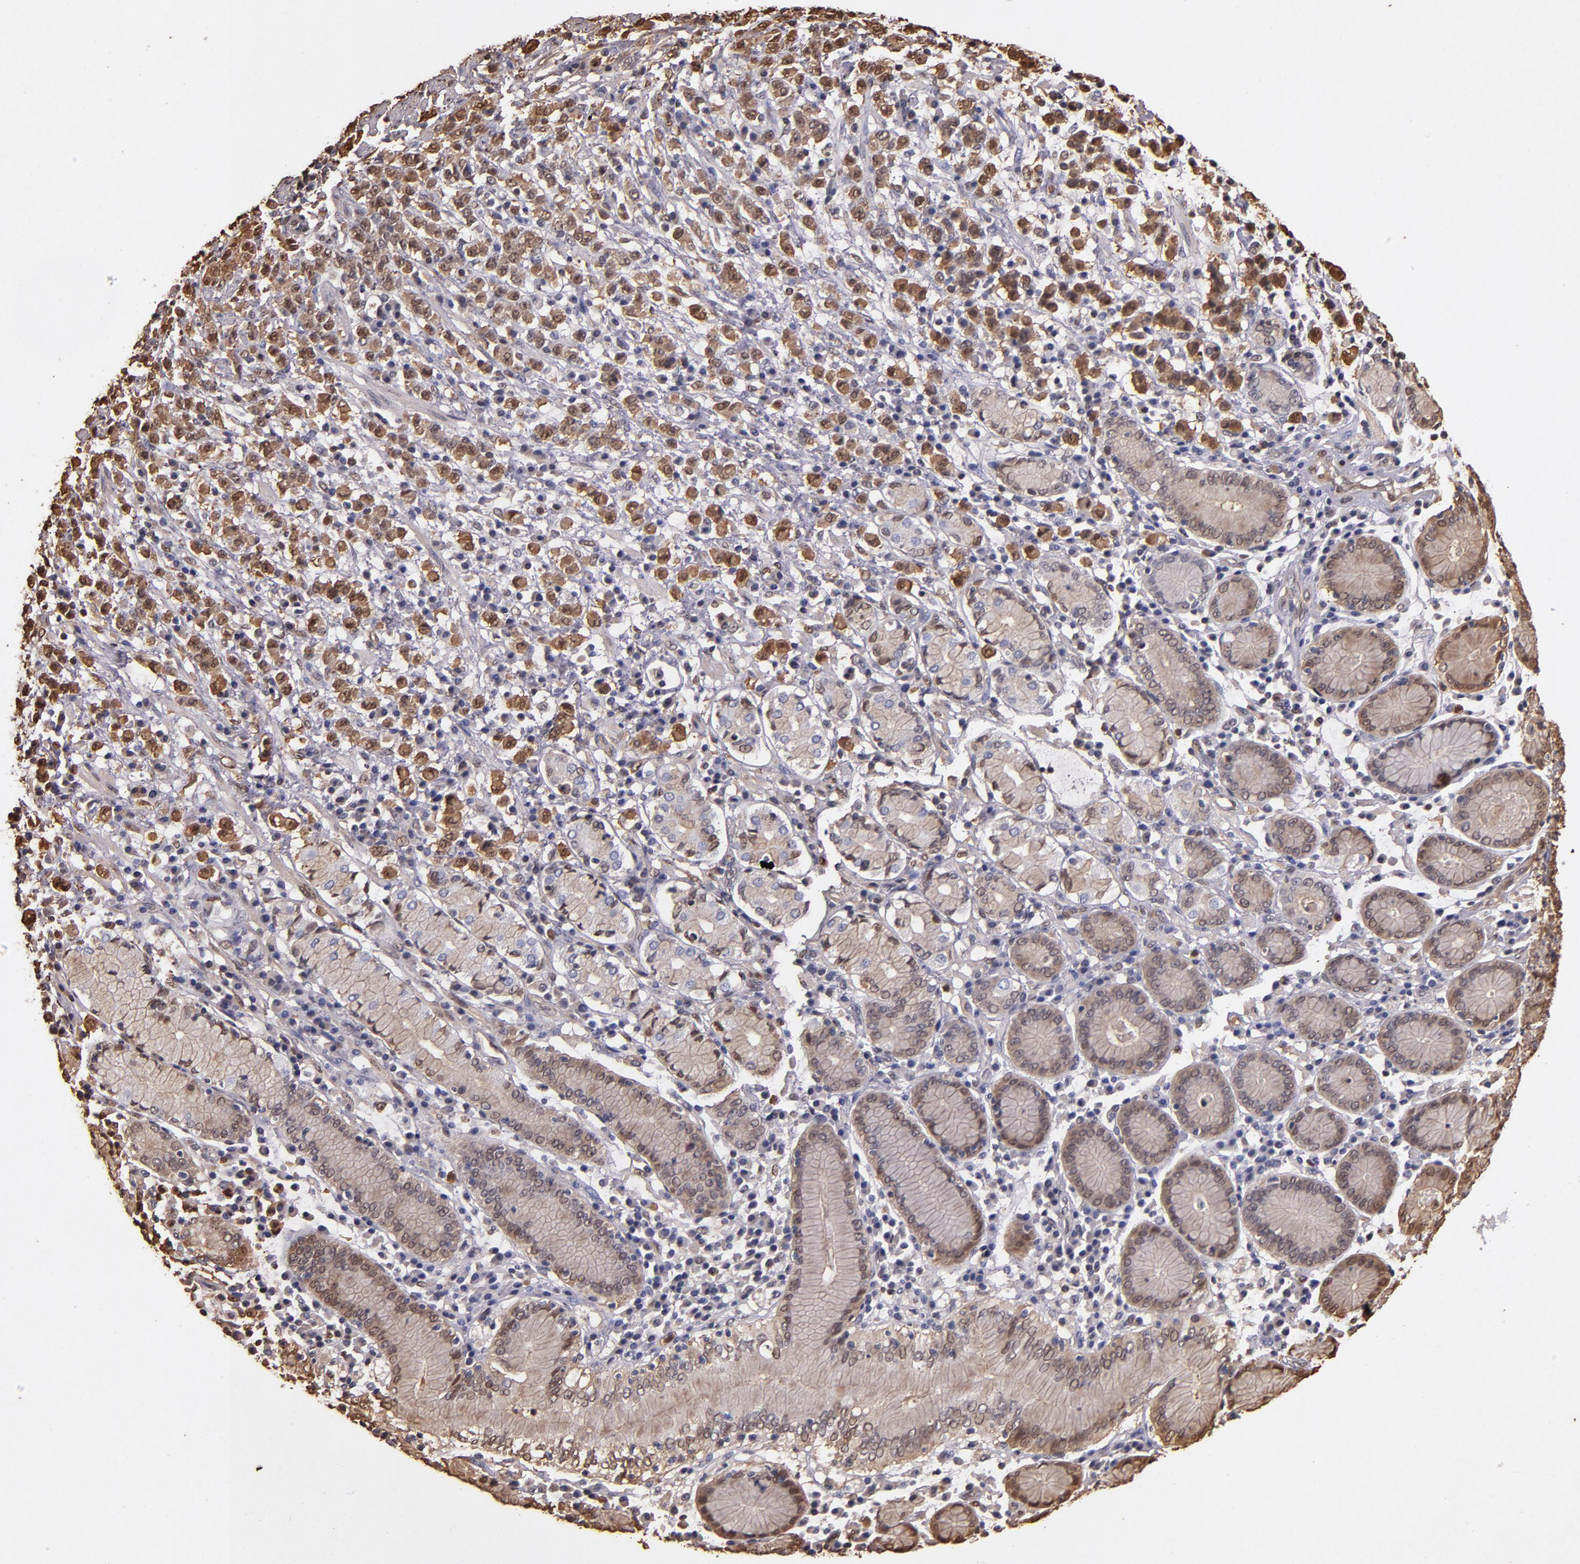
{"staining": {"intensity": "moderate", "quantity": ">75%", "location": "cytoplasmic/membranous,nuclear"}, "tissue": "stomach cancer", "cell_type": "Tumor cells", "image_type": "cancer", "snomed": [{"axis": "morphology", "description": "Adenocarcinoma, NOS"}, {"axis": "topography", "description": "Stomach, lower"}], "caption": "Protein staining of stomach cancer tissue reveals moderate cytoplasmic/membranous and nuclear staining in approximately >75% of tumor cells.", "gene": "S100A6", "patient": {"sex": "male", "age": 88}}